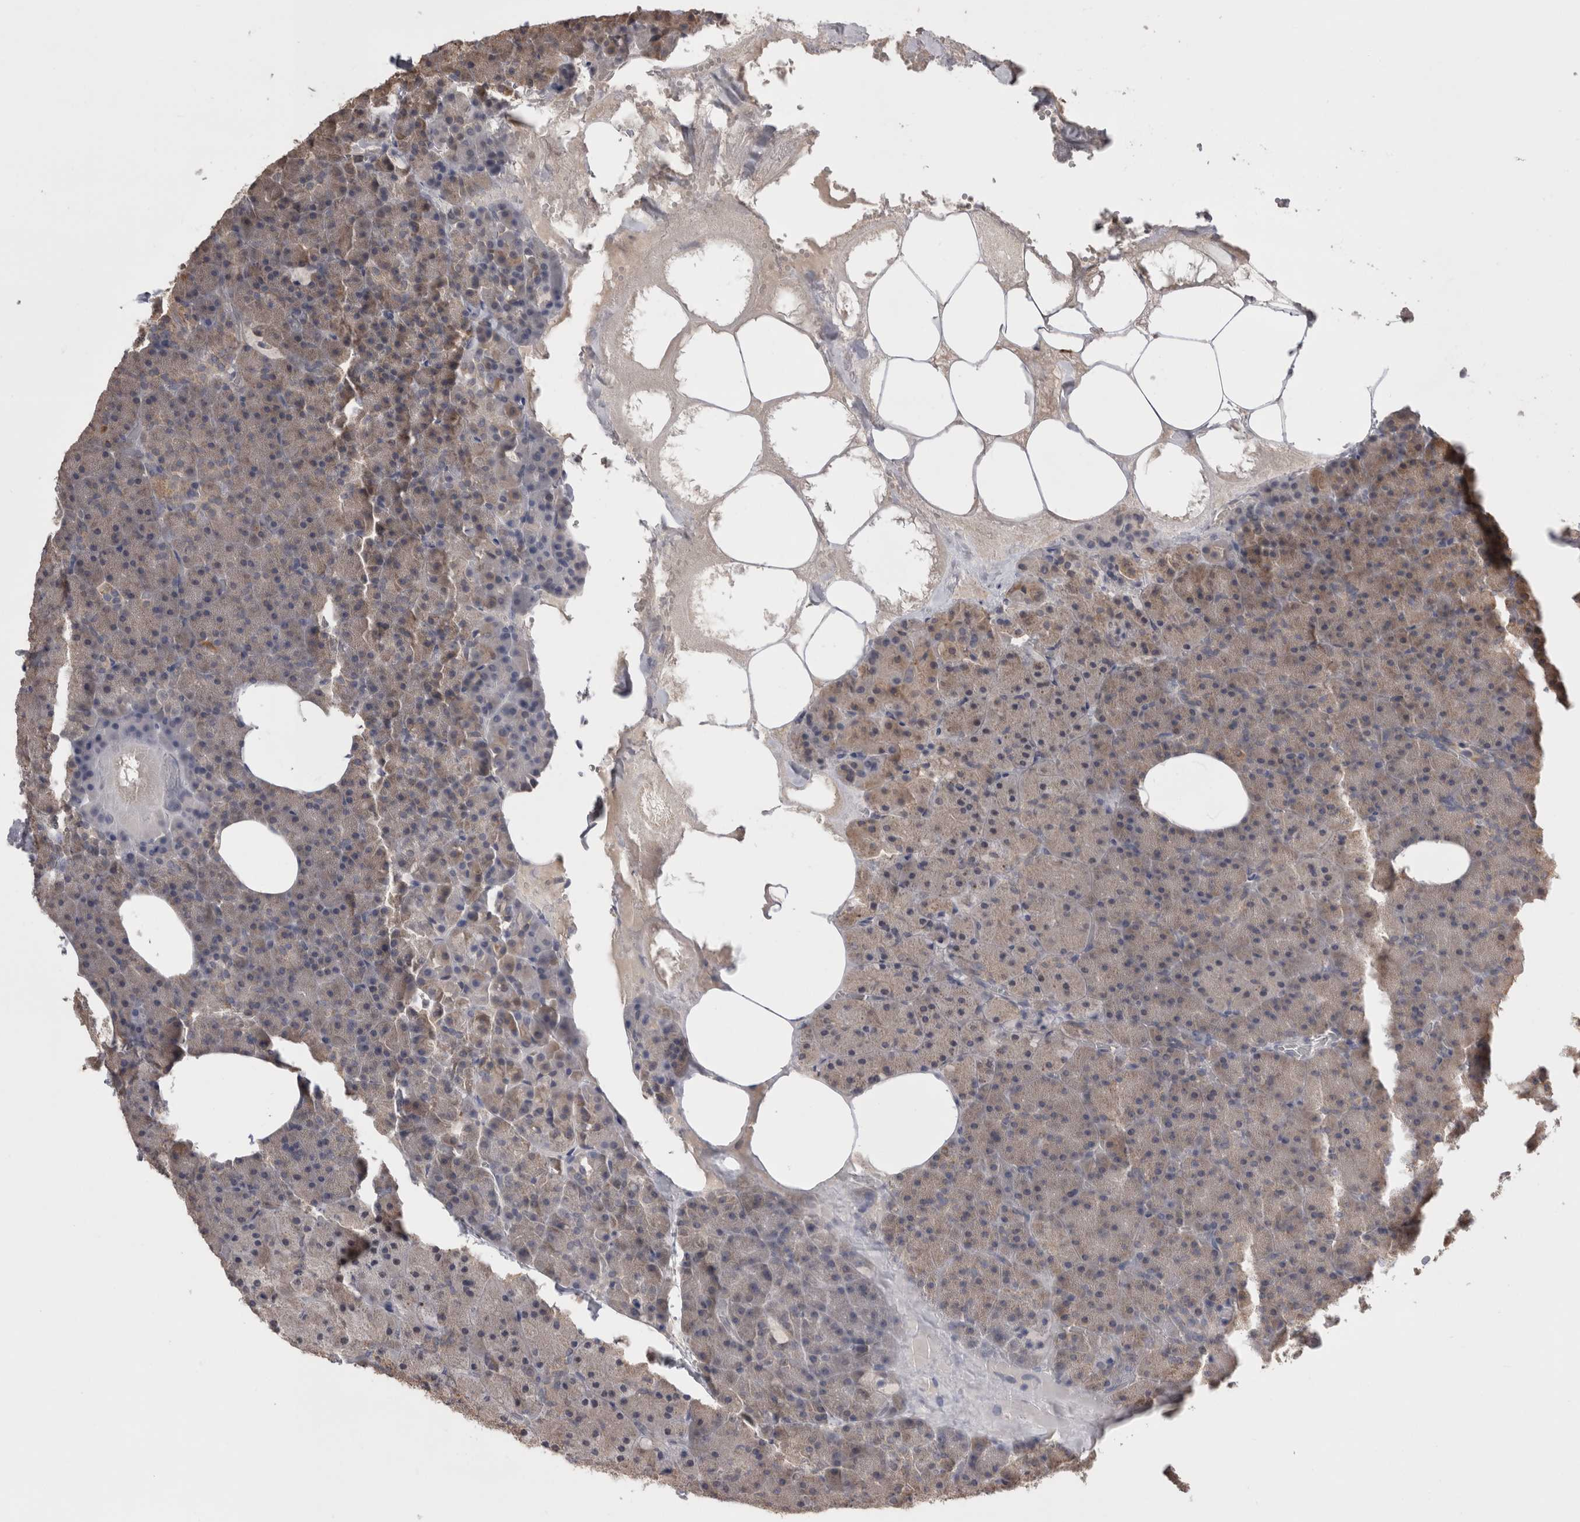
{"staining": {"intensity": "weak", "quantity": "25%-75%", "location": "cytoplasmic/membranous"}, "tissue": "pancreas", "cell_type": "Exocrine glandular cells", "image_type": "normal", "snomed": [{"axis": "morphology", "description": "Normal tissue, NOS"}, {"axis": "morphology", "description": "Carcinoid, malignant, NOS"}, {"axis": "topography", "description": "Pancreas"}], "caption": "Benign pancreas displays weak cytoplasmic/membranous staining in about 25%-75% of exocrine glandular cells.", "gene": "PREP", "patient": {"sex": "female", "age": 35}}